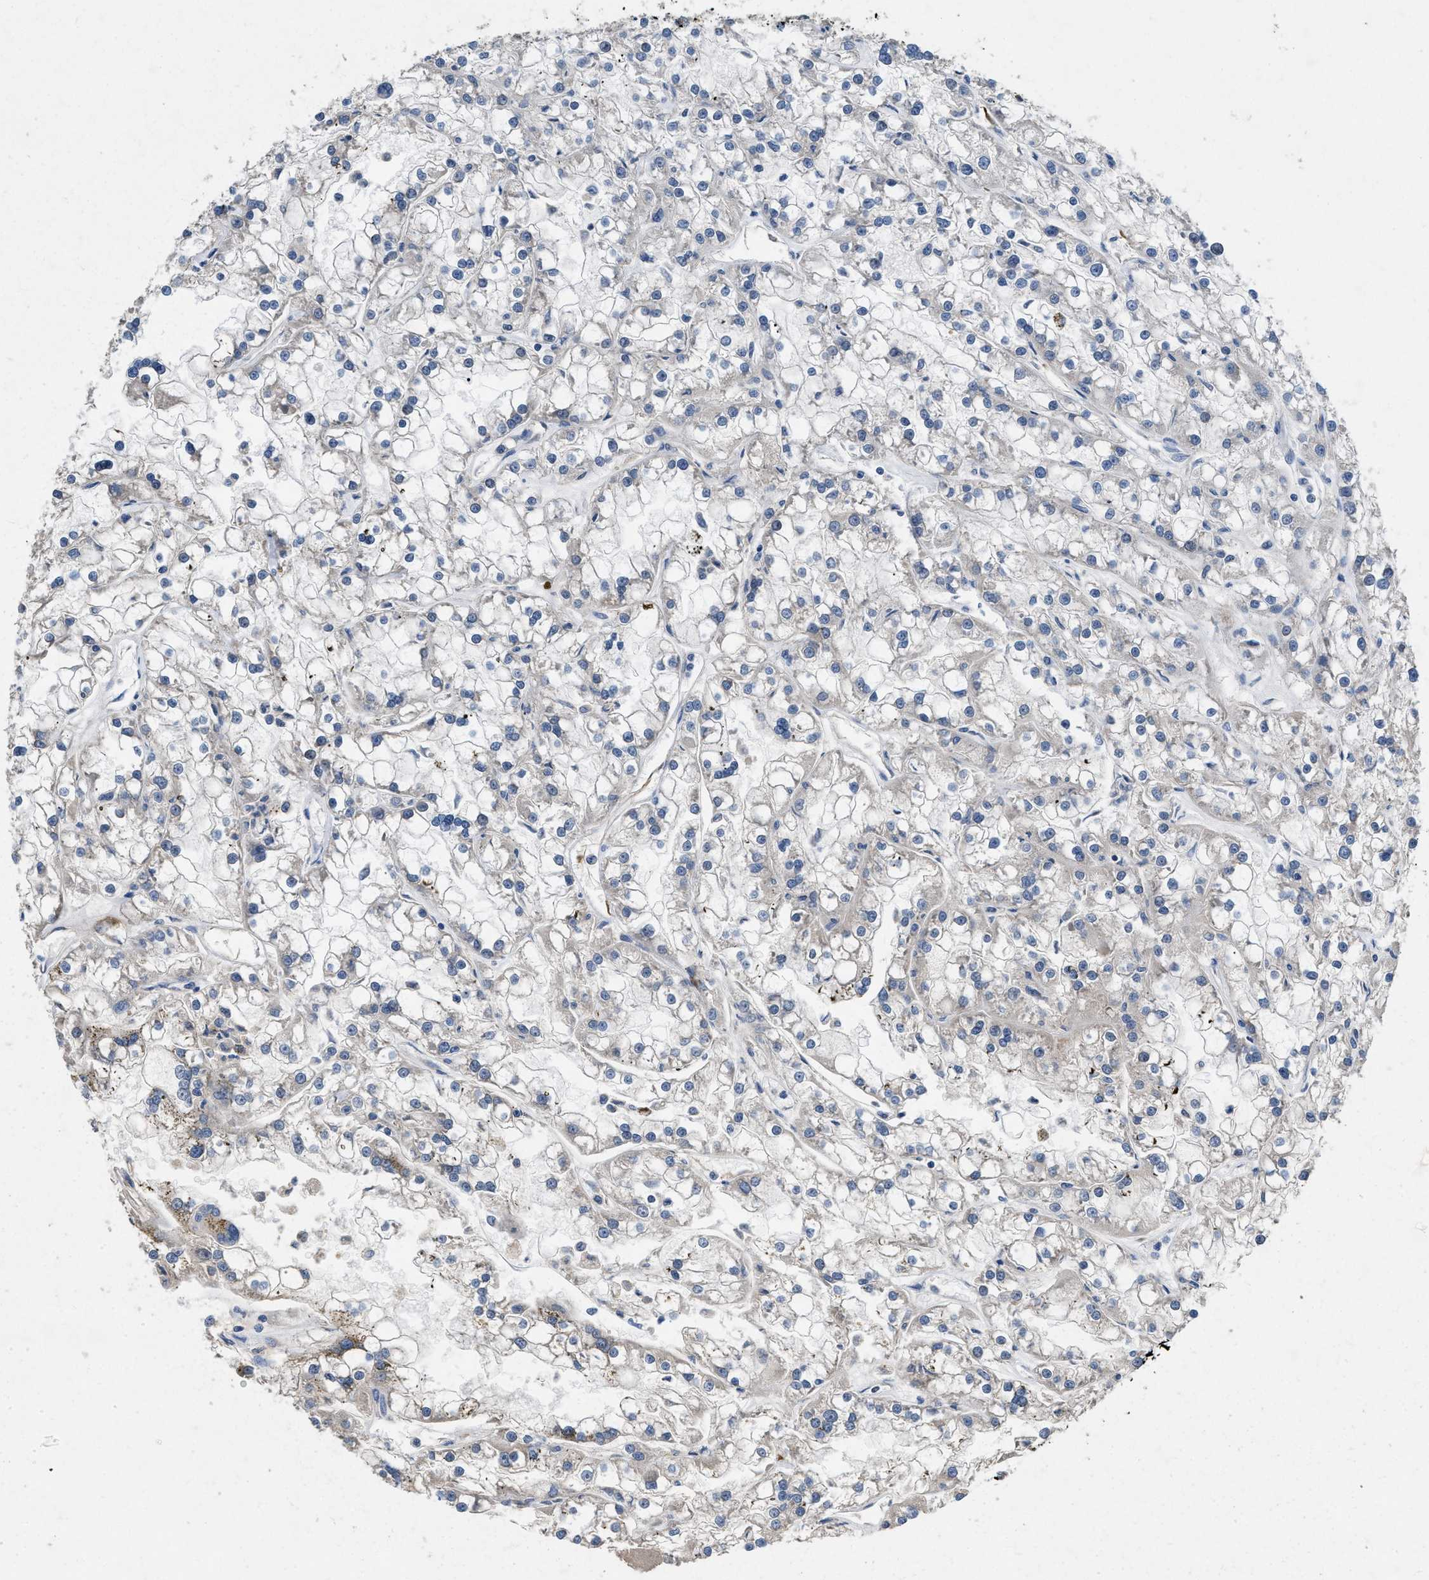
{"staining": {"intensity": "negative", "quantity": "none", "location": "none"}, "tissue": "renal cancer", "cell_type": "Tumor cells", "image_type": "cancer", "snomed": [{"axis": "morphology", "description": "Adenocarcinoma, NOS"}, {"axis": "topography", "description": "Kidney"}], "caption": "Tumor cells show no significant positivity in renal cancer.", "gene": "HSPA12B", "patient": {"sex": "female", "age": 52}}